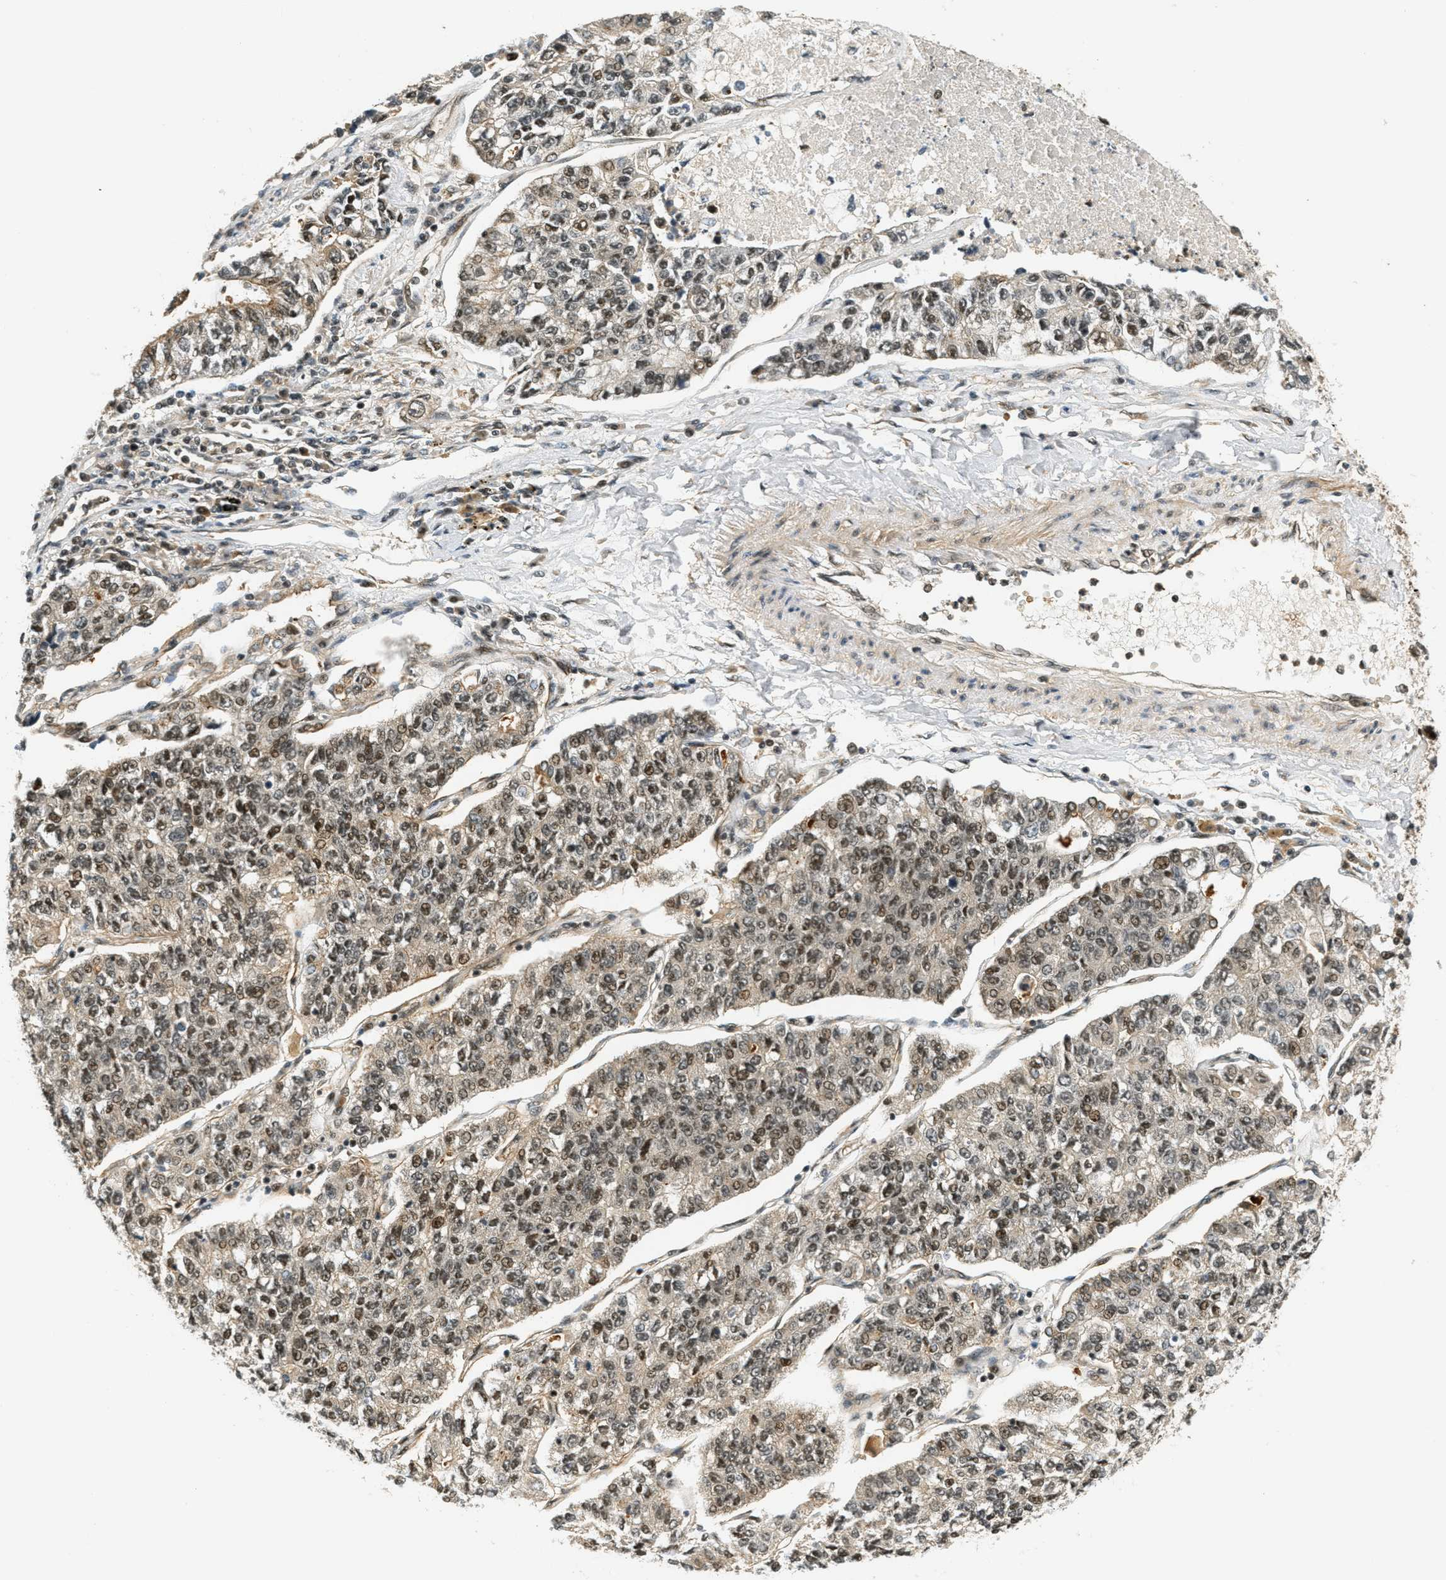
{"staining": {"intensity": "moderate", "quantity": ">75%", "location": "cytoplasmic/membranous,nuclear"}, "tissue": "lung cancer", "cell_type": "Tumor cells", "image_type": "cancer", "snomed": [{"axis": "morphology", "description": "Adenocarcinoma, NOS"}, {"axis": "topography", "description": "Lung"}], "caption": "Immunohistochemistry photomicrograph of neoplastic tissue: human lung cancer stained using IHC shows medium levels of moderate protein expression localized specifically in the cytoplasmic/membranous and nuclear of tumor cells, appearing as a cytoplasmic/membranous and nuclear brown color.", "gene": "FOXM1", "patient": {"sex": "male", "age": 49}}